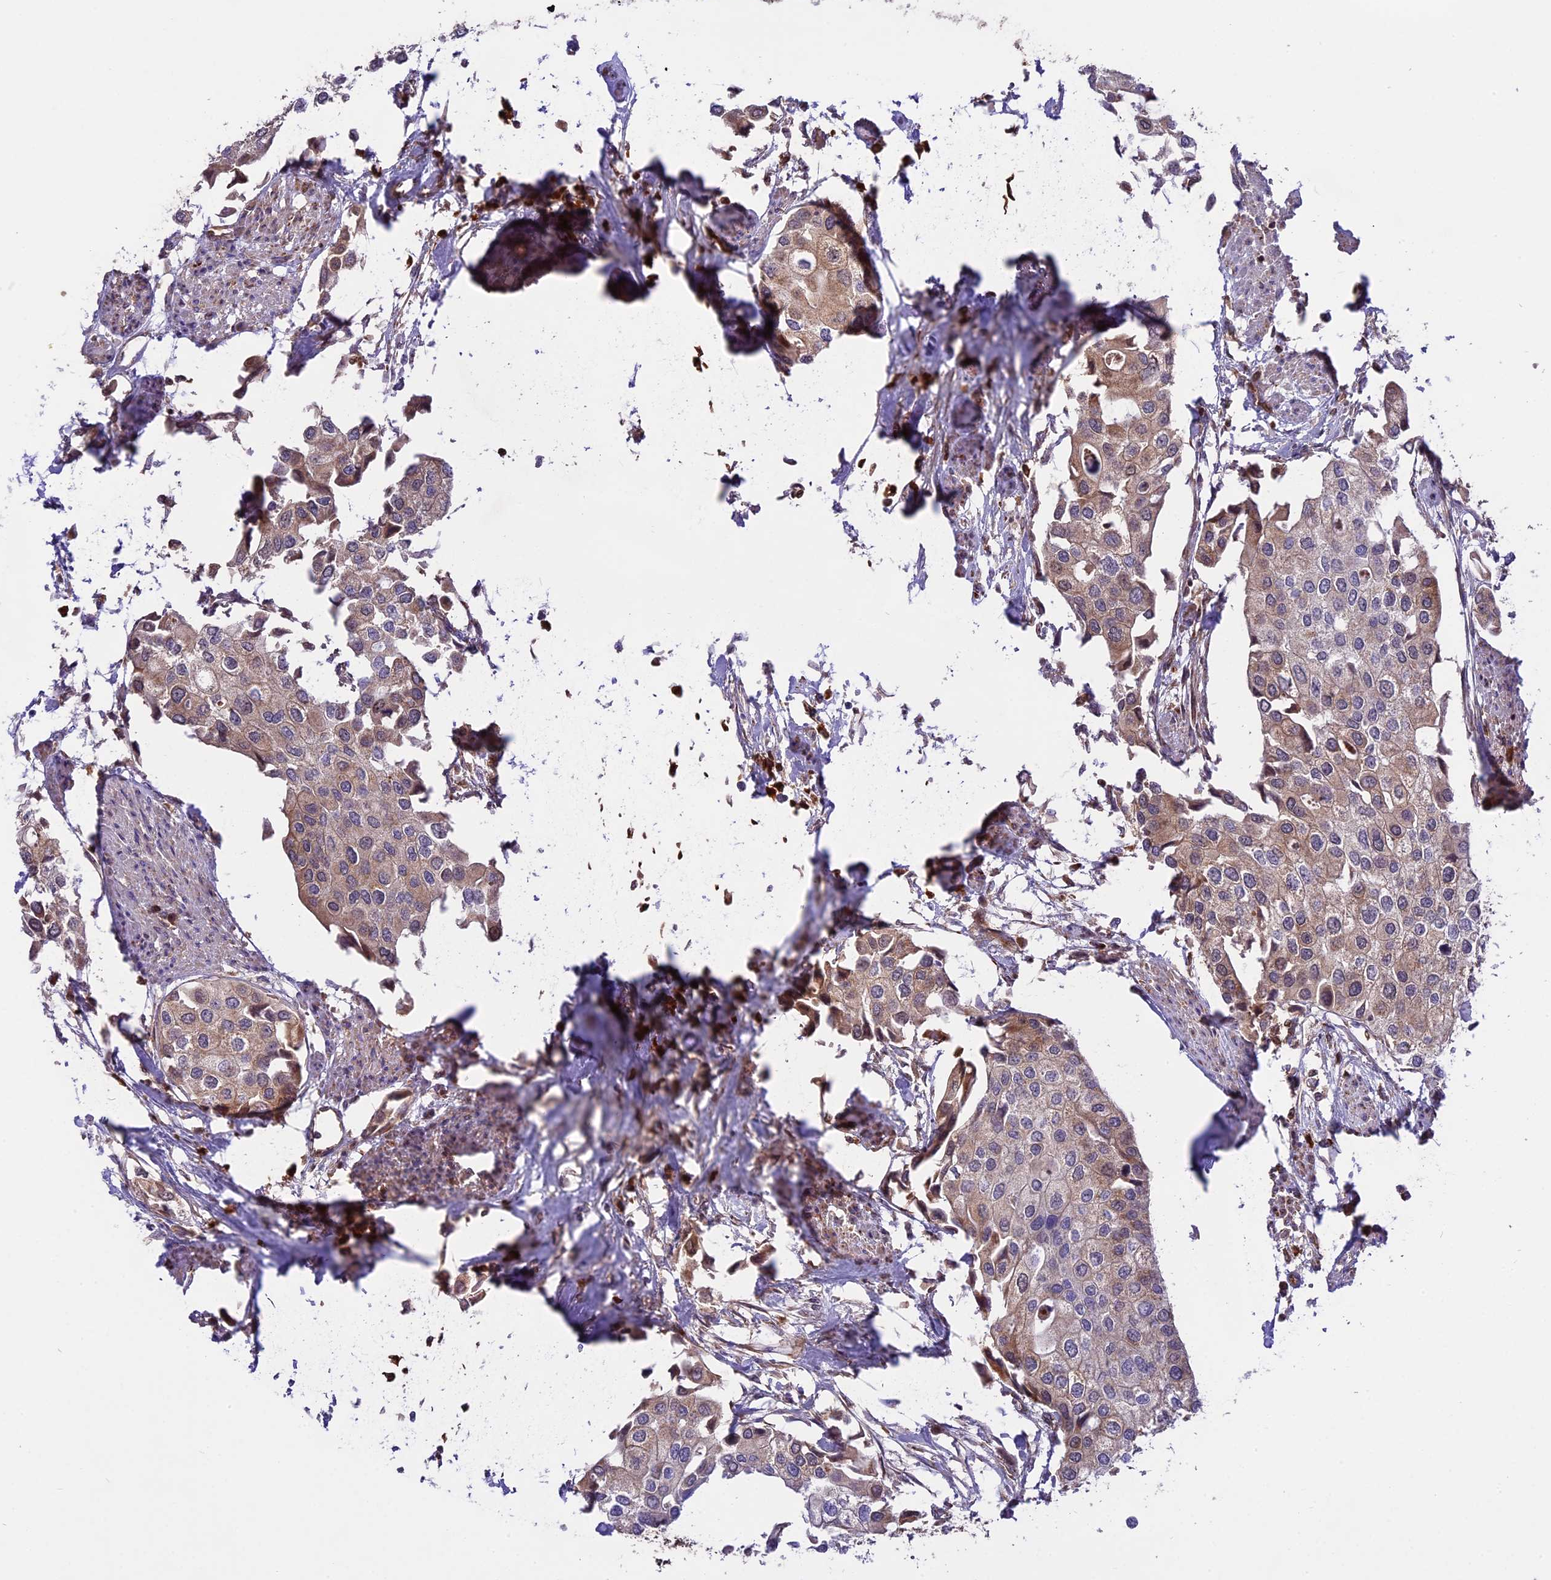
{"staining": {"intensity": "weak", "quantity": "25%-75%", "location": "cytoplasmic/membranous"}, "tissue": "urothelial cancer", "cell_type": "Tumor cells", "image_type": "cancer", "snomed": [{"axis": "morphology", "description": "Urothelial carcinoma, High grade"}, {"axis": "topography", "description": "Urinary bladder"}], "caption": "Immunohistochemical staining of human high-grade urothelial carcinoma demonstrates low levels of weak cytoplasmic/membranous positivity in about 25%-75% of tumor cells.", "gene": "COX17", "patient": {"sex": "male", "age": 64}}